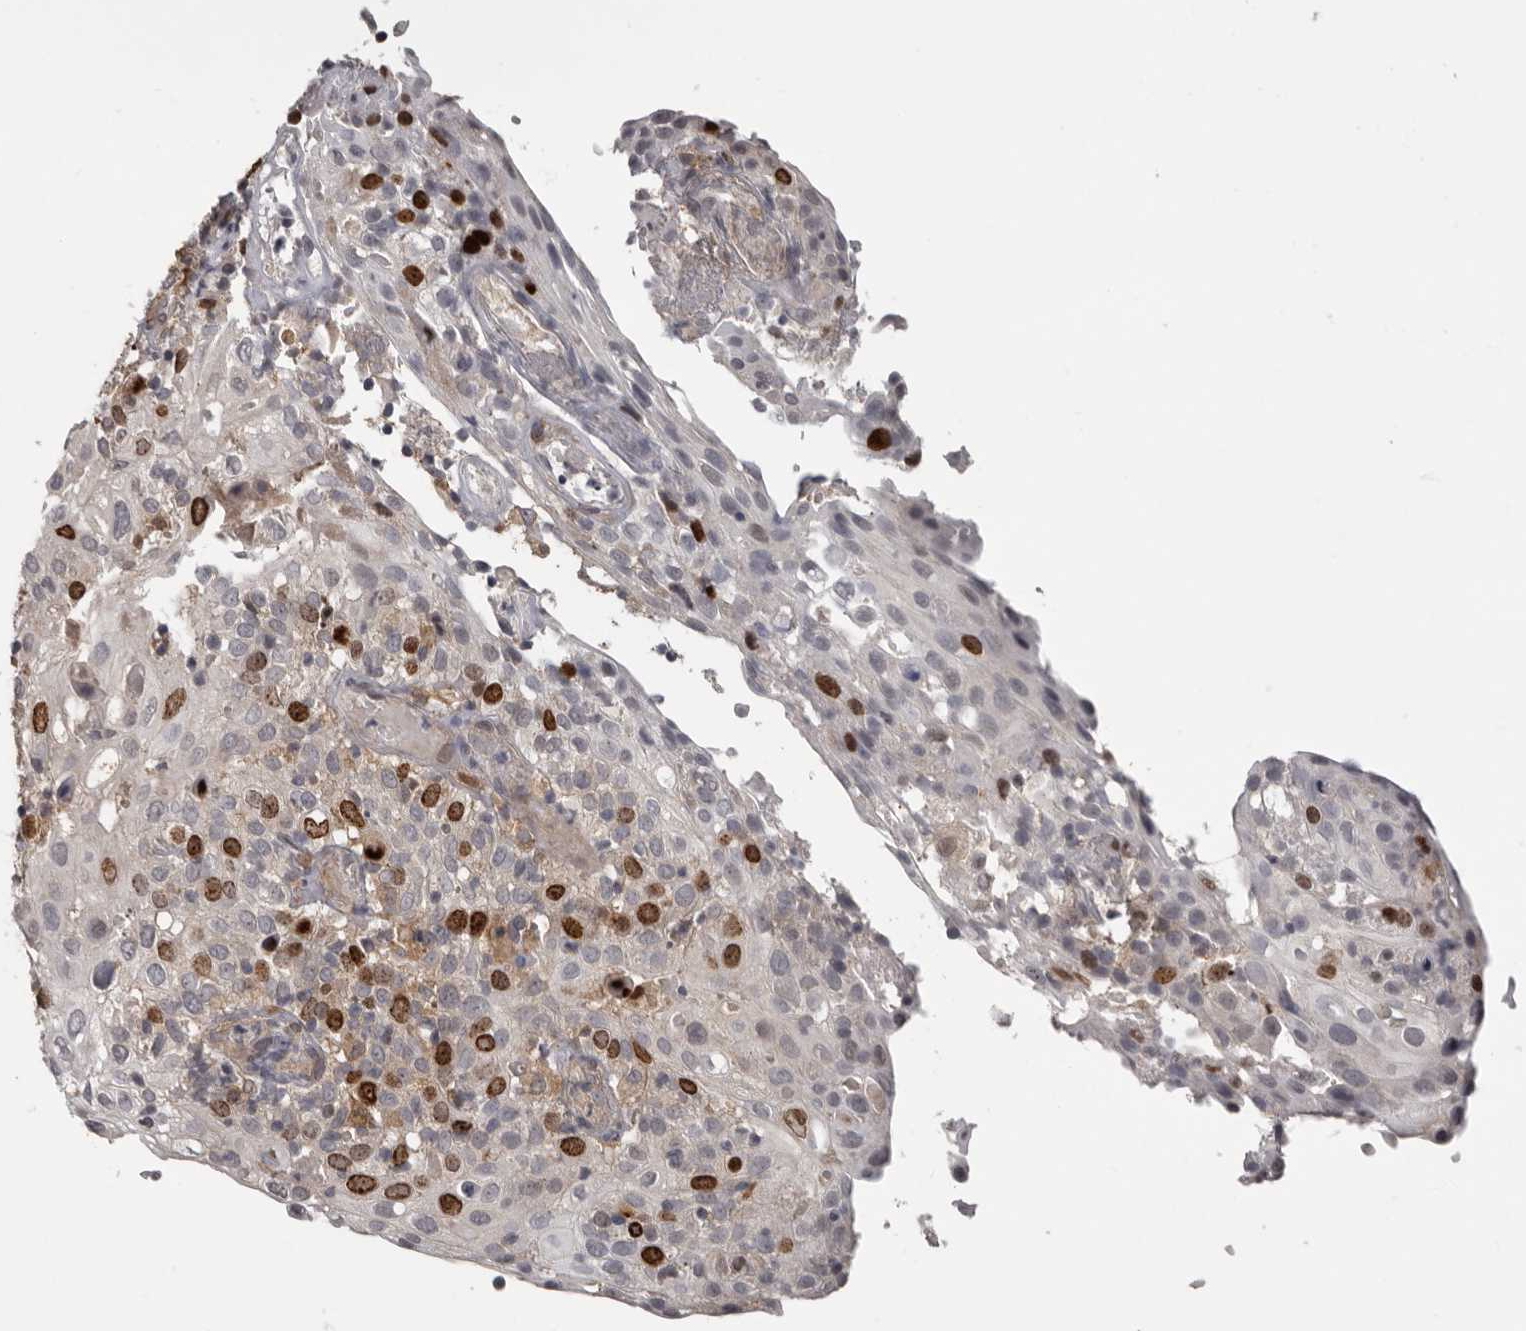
{"staining": {"intensity": "strong", "quantity": "25%-75%", "location": "nuclear"}, "tissue": "cervical cancer", "cell_type": "Tumor cells", "image_type": "cancer", "snomed": [{"axis": "morphology", "description": "Squamous cell carcinoma, NOS"}, {"axis": "topography", "description": "Cervix"}], "caption": "Cervical cancer stained for a protein shows strong nuclear positivity in tumor cells.", "gene": "CDCA8", "patient": {"sex": "female", "age": 74}}